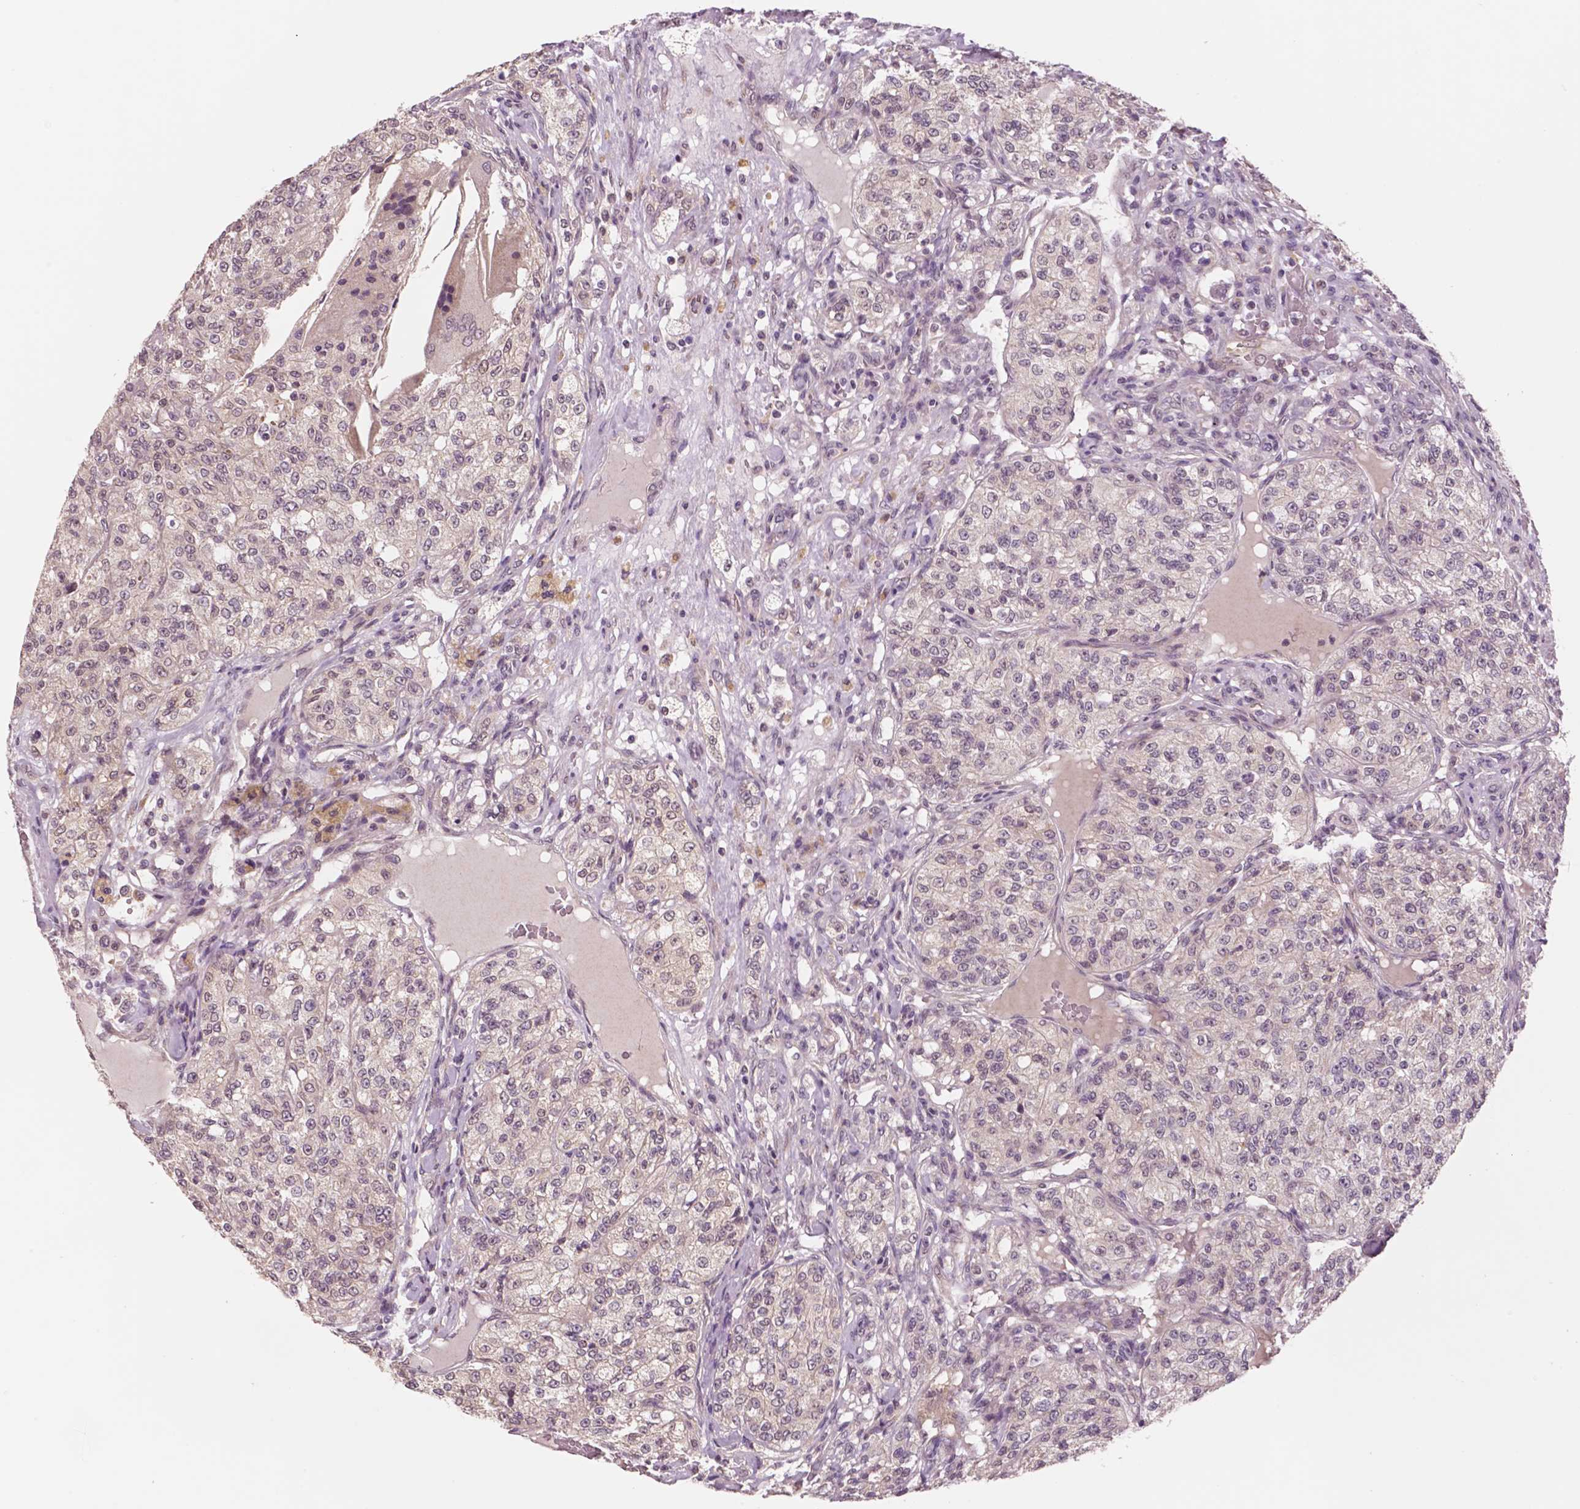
{"staining": {"intensity": "negative", "quantity": "none", "location": "none"}, "tissue": "renal cancer", "cell_type": "Tumor cells", "image_type": "cancer", "snomed": [{"axis": "morphology", "description": "Adenocarcinoma, NOS"}, {"axis": "topography", "description": "Kidney"}], "caption": "High magnification brightfield microscopy of adenocarcinoma (renal) stained with DAB (3,3'-diaminobenzidine) (brown) and counterstained with hematoxylin (blue): tumor cells show no significant expression.", "gene": "STAT3", "patient": {"sex": "female", "age": 63}}